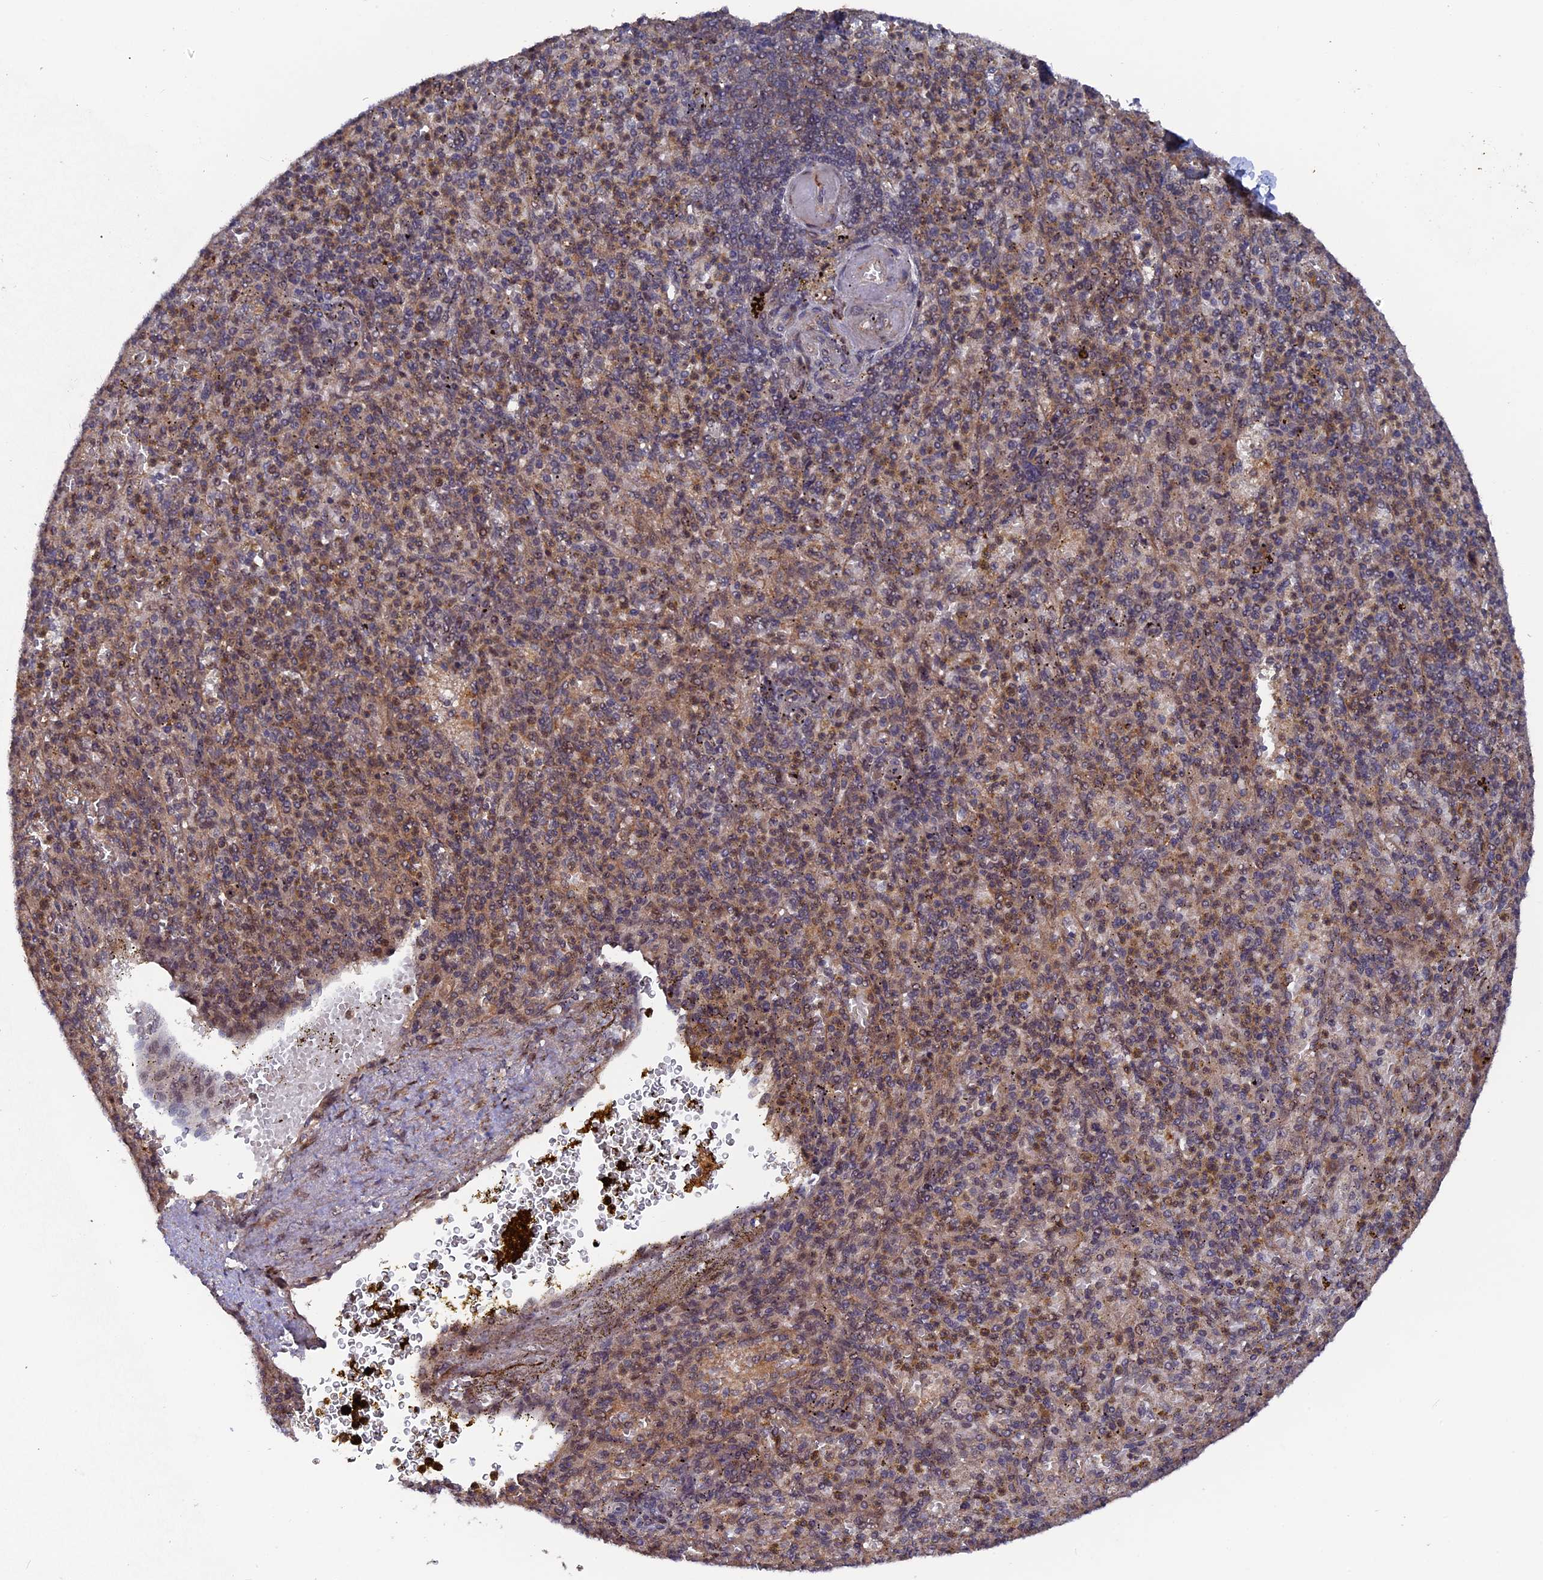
{"staining": {"intensity": "moderate", "quantity": "25%-75%", "location": "cytoplasmic/membranous,nuclear"}, "tissue": "spleen", "cell_type": "Cells in red pulp", "image_type": "normal", "snomed": [{"axis": "morphology", "description": "Normal tissue, NOS"}, {"axis": "topography", "description": "Spleen"}], "caption": "Immunohistochemical staining of normal spleen demonstrates 25%-75% levels of moderate cytoplasmic/membranous,nuclear protein expression in approximately 25%-75% of cells in red pulp.", "gene": "TMC5", "patient": {"sex": "female", "age": 74}}